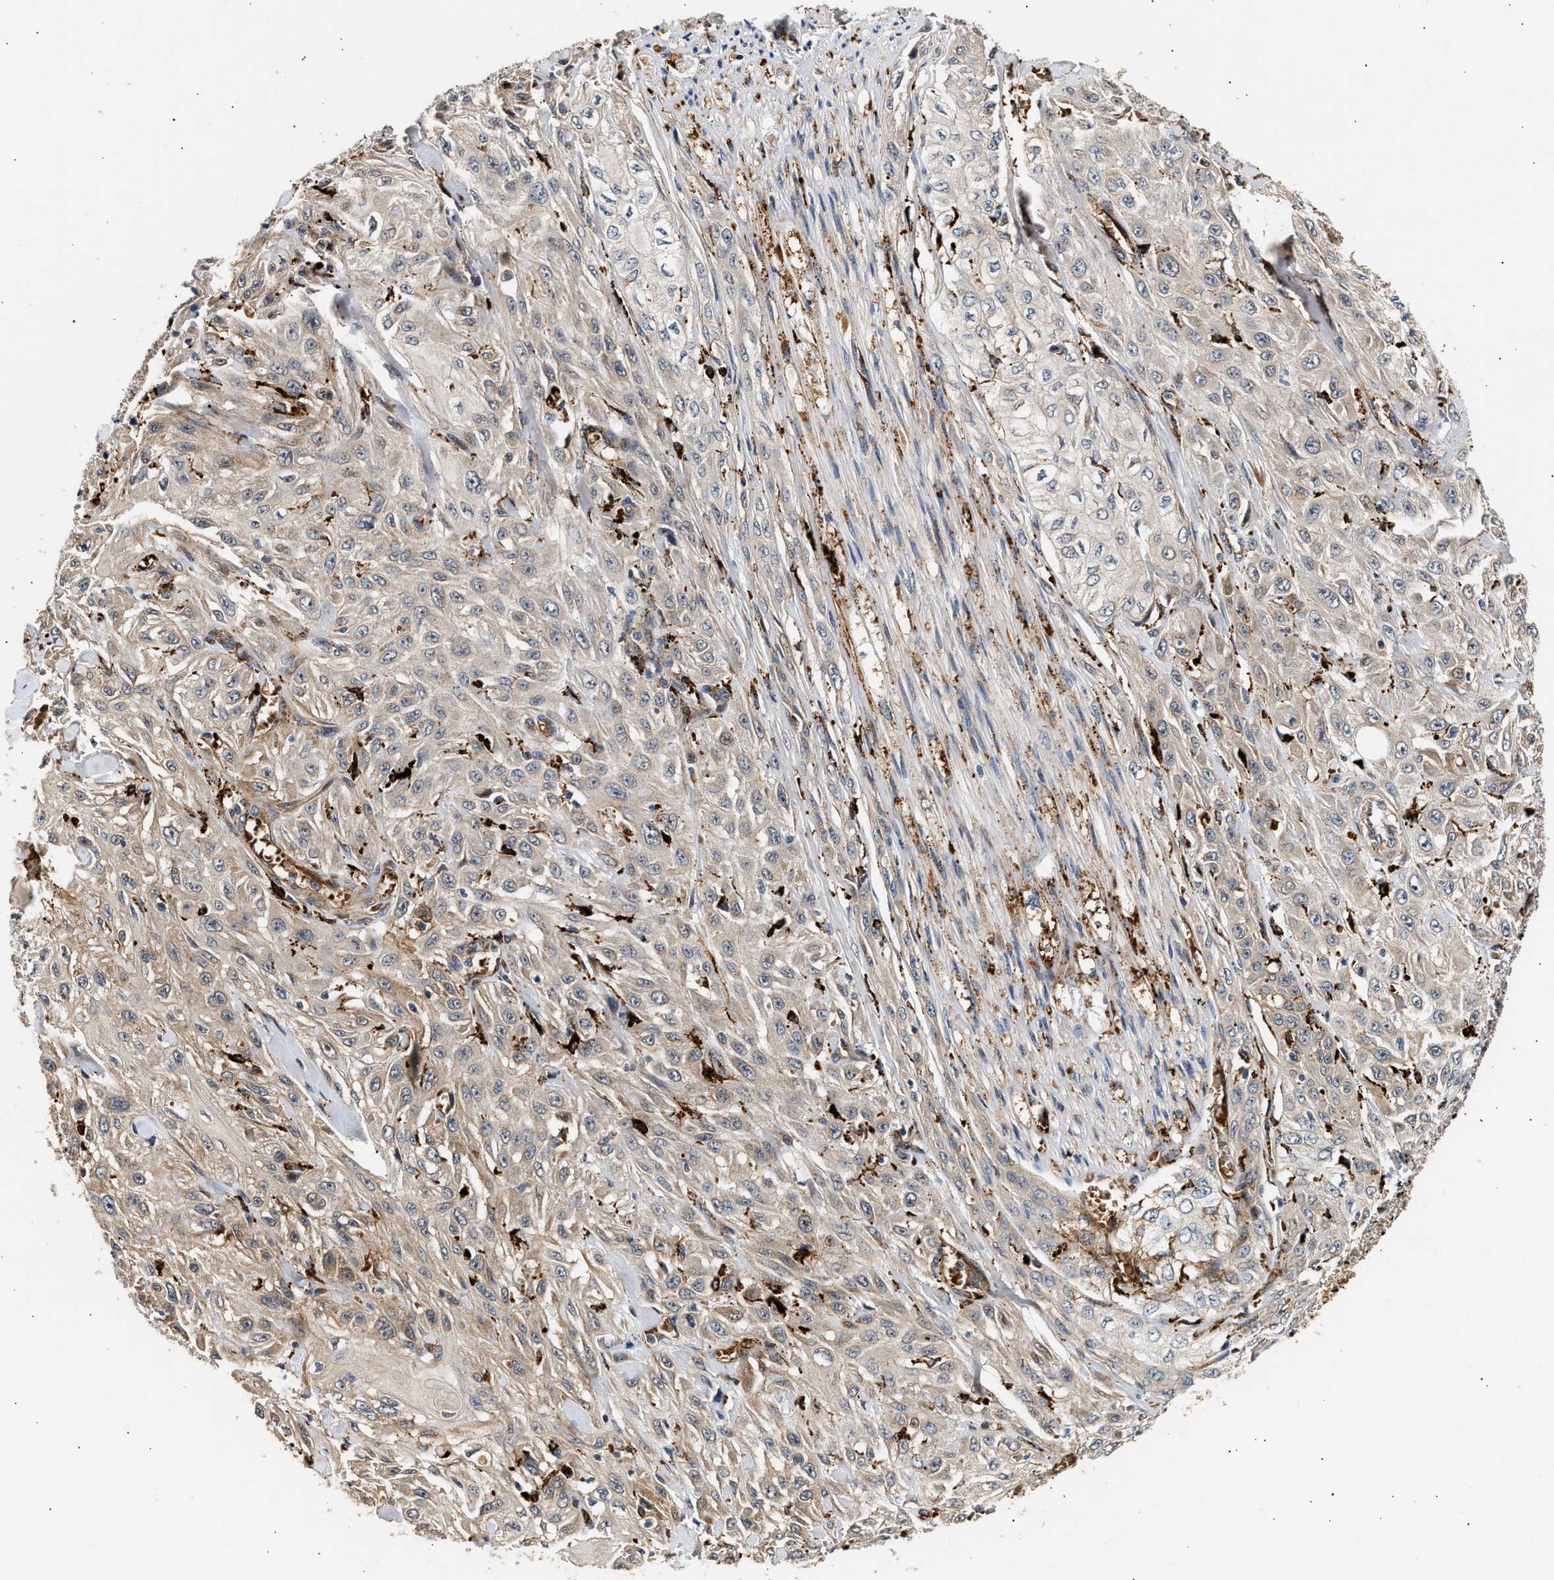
{"staining": {"intensity": "weak", "quantity": "<25%", "location": "cytoplasmic/membranous"}, "tissue": "skin cancer", "cell_type": "Tumor cells", "image_type": "cancer", "snomed": [{"axis": "morphology", "description": "Squamous cell carcinoma, NOS"}, {"axis": "morphology", "description": "Squamous cell carcinoma, metastatic, NOS"}, {"axis": "topography", "description": "Skin"}, {"axis": "topography", "description": "Lymph node"}], "caption": "The histopathology image reveals no significant expression in tumor cells of skin metastatic squamous cell carcinoma.", "gene": "PLD3", "patient": {"sex": "male", "age": 75}}